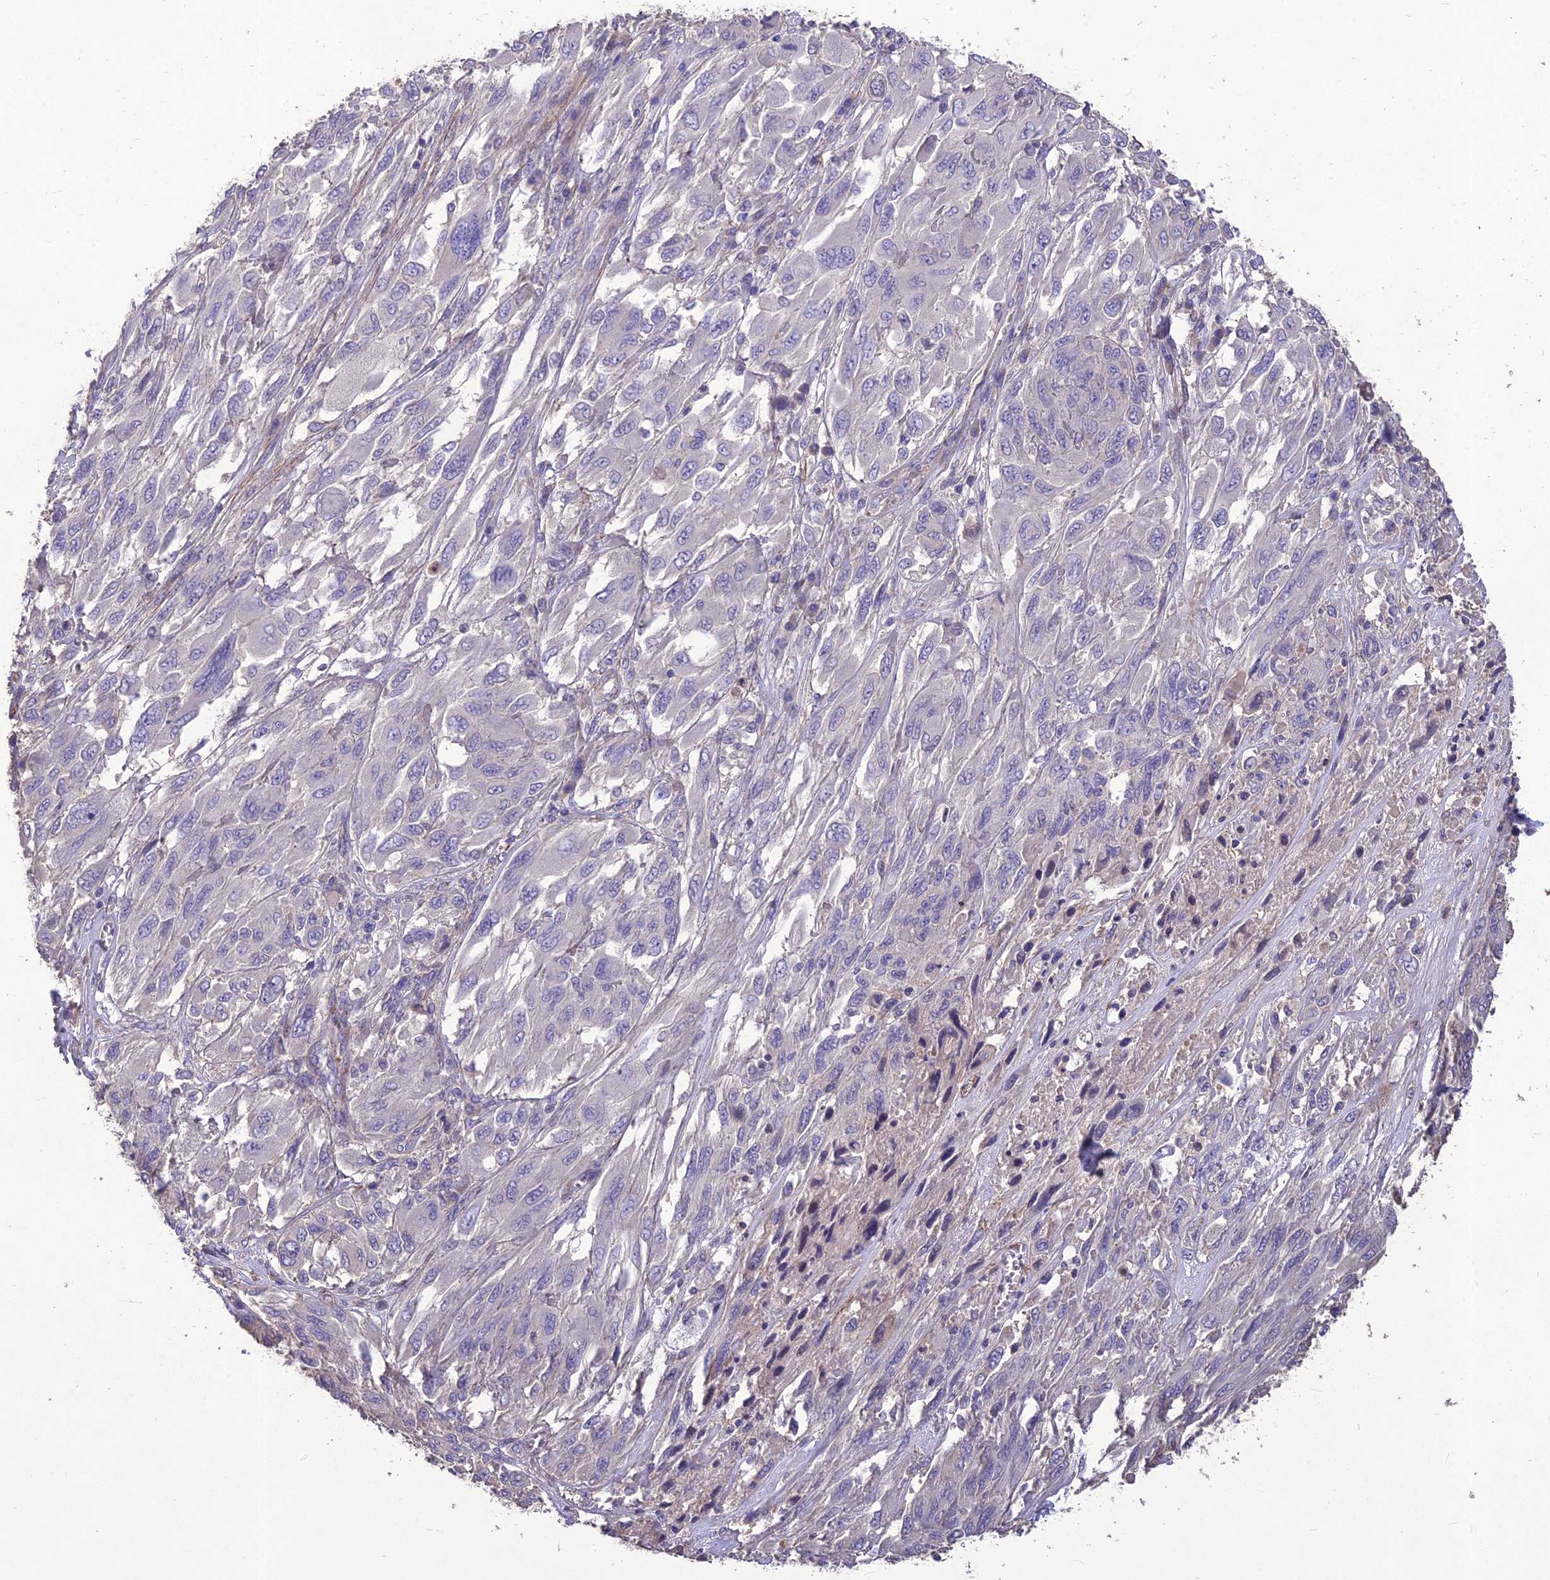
{"staining": {"intensity": "negative", "quantity": "none", "location": "none"}, "tissue": "melanoma", "cell_type": "Tumor cells", "image_type": "cancer", "snomed": [{"axis": "morphology", "description": "Malignant melanoma, NOS"}, {"axis": "topography", "description": "Skin"}], "caption": "High power microscopy image of an immunohistochemistry image of malignant melanoma, revealing no significant staining in tumor cells. (DAB immunohistochemistry (IHC) visualized using brightfield microscopy, high magnification).", "gene": "CLUH", "patient": {"sex": "female", "age": 91}}